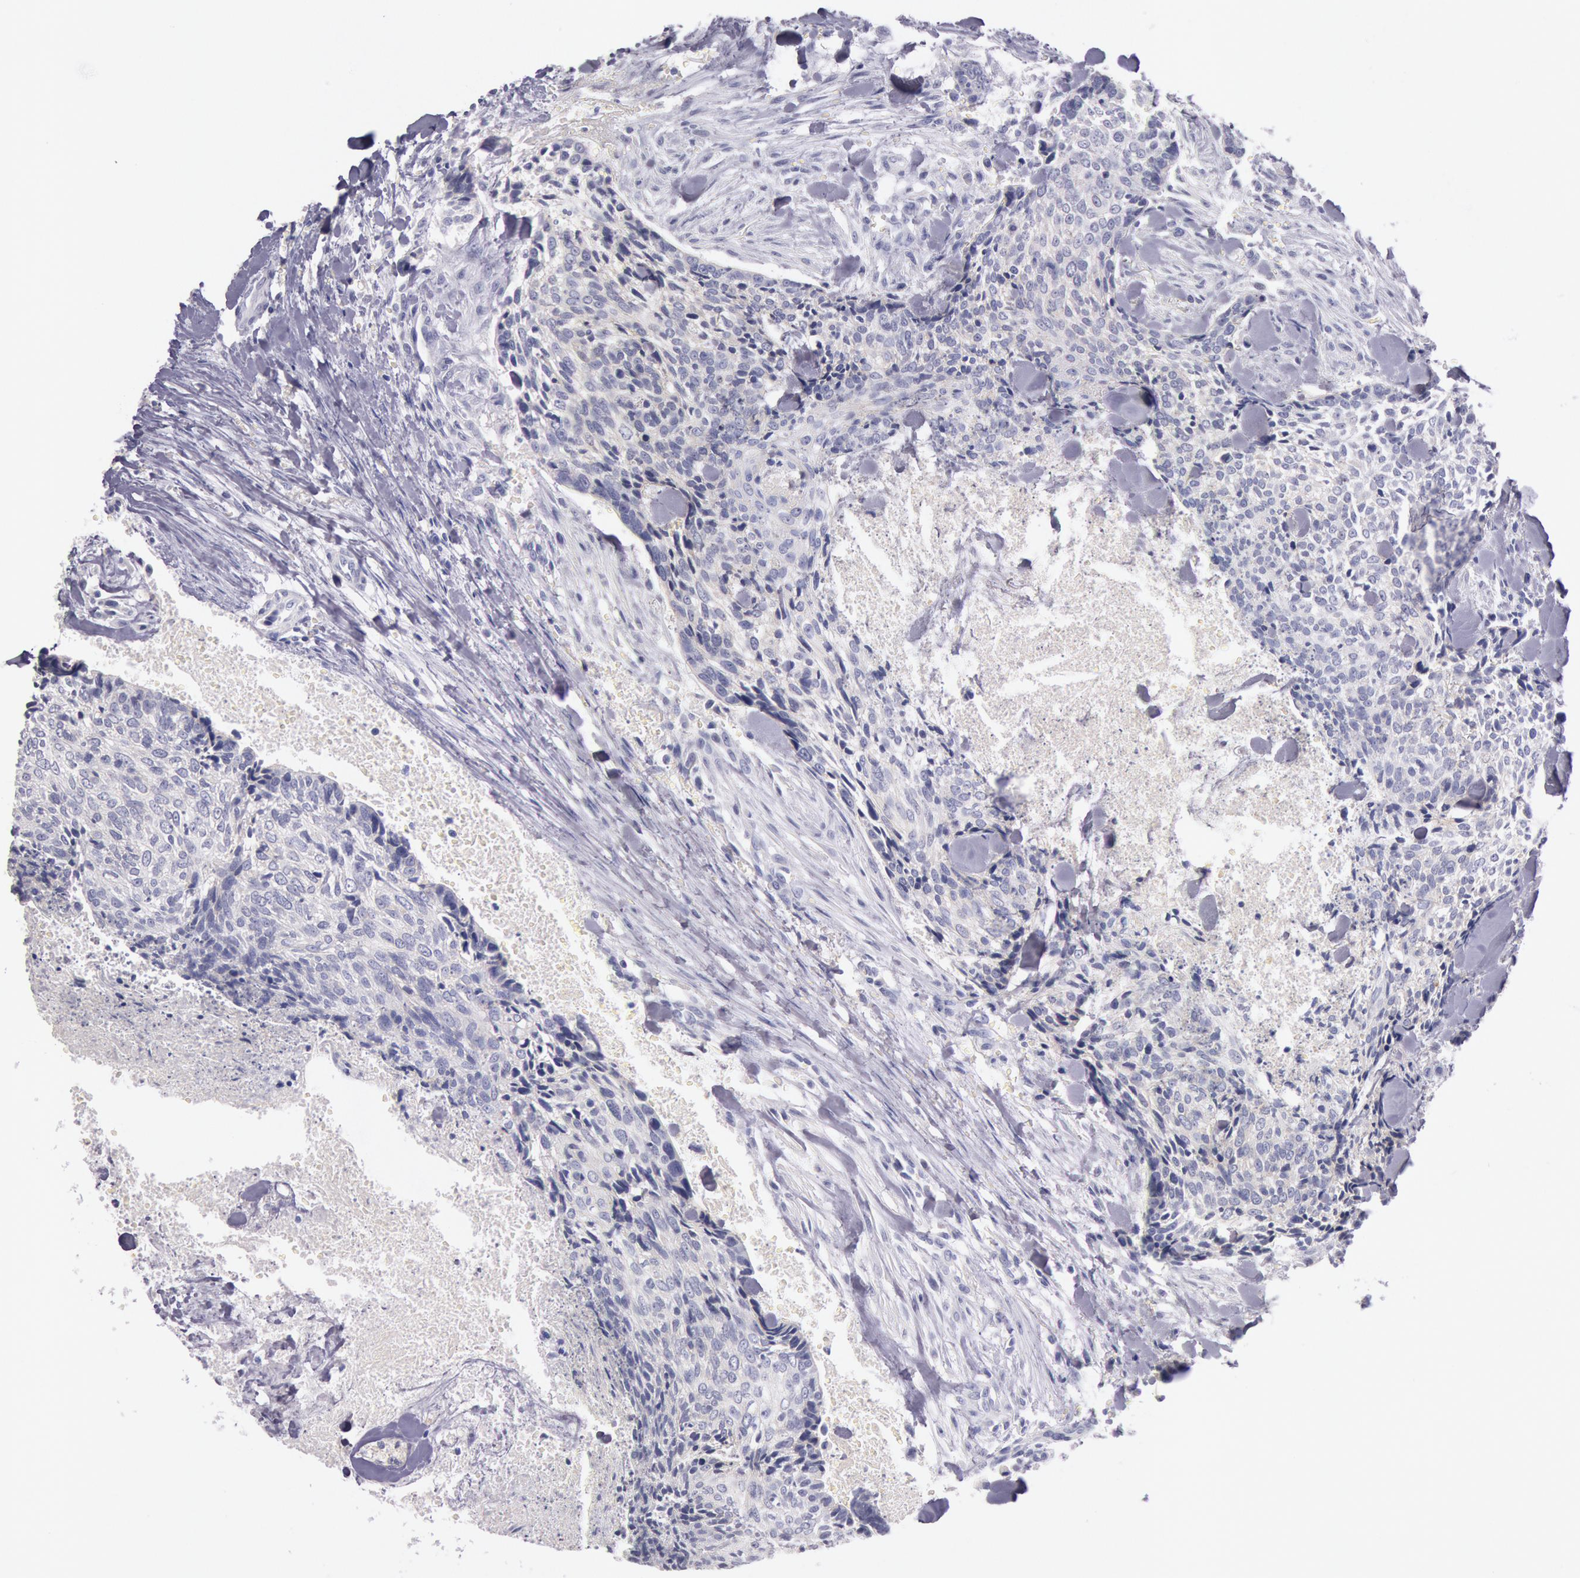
{"staining": {"intensity": "negative", "quantity": "none", "location": "none"}, "tissue": "head and neck cancer", "cell_type": "Tumor cells", "image_type": "cancer", "snomed": [{"axis": "morphology", "description": "Squamous cell carcinoma, NOS"}, {"axis": "topography", "description": "Salivary gland"}, {"axis": "topography", "description": "Head-Neck"}], "caption": "Micrograph shows no significant protein positivity in tumor cells of head and neck squamous cell carcinoma.", "gene": "EGFR", "patient": {"sex": "male", "age": 70}}